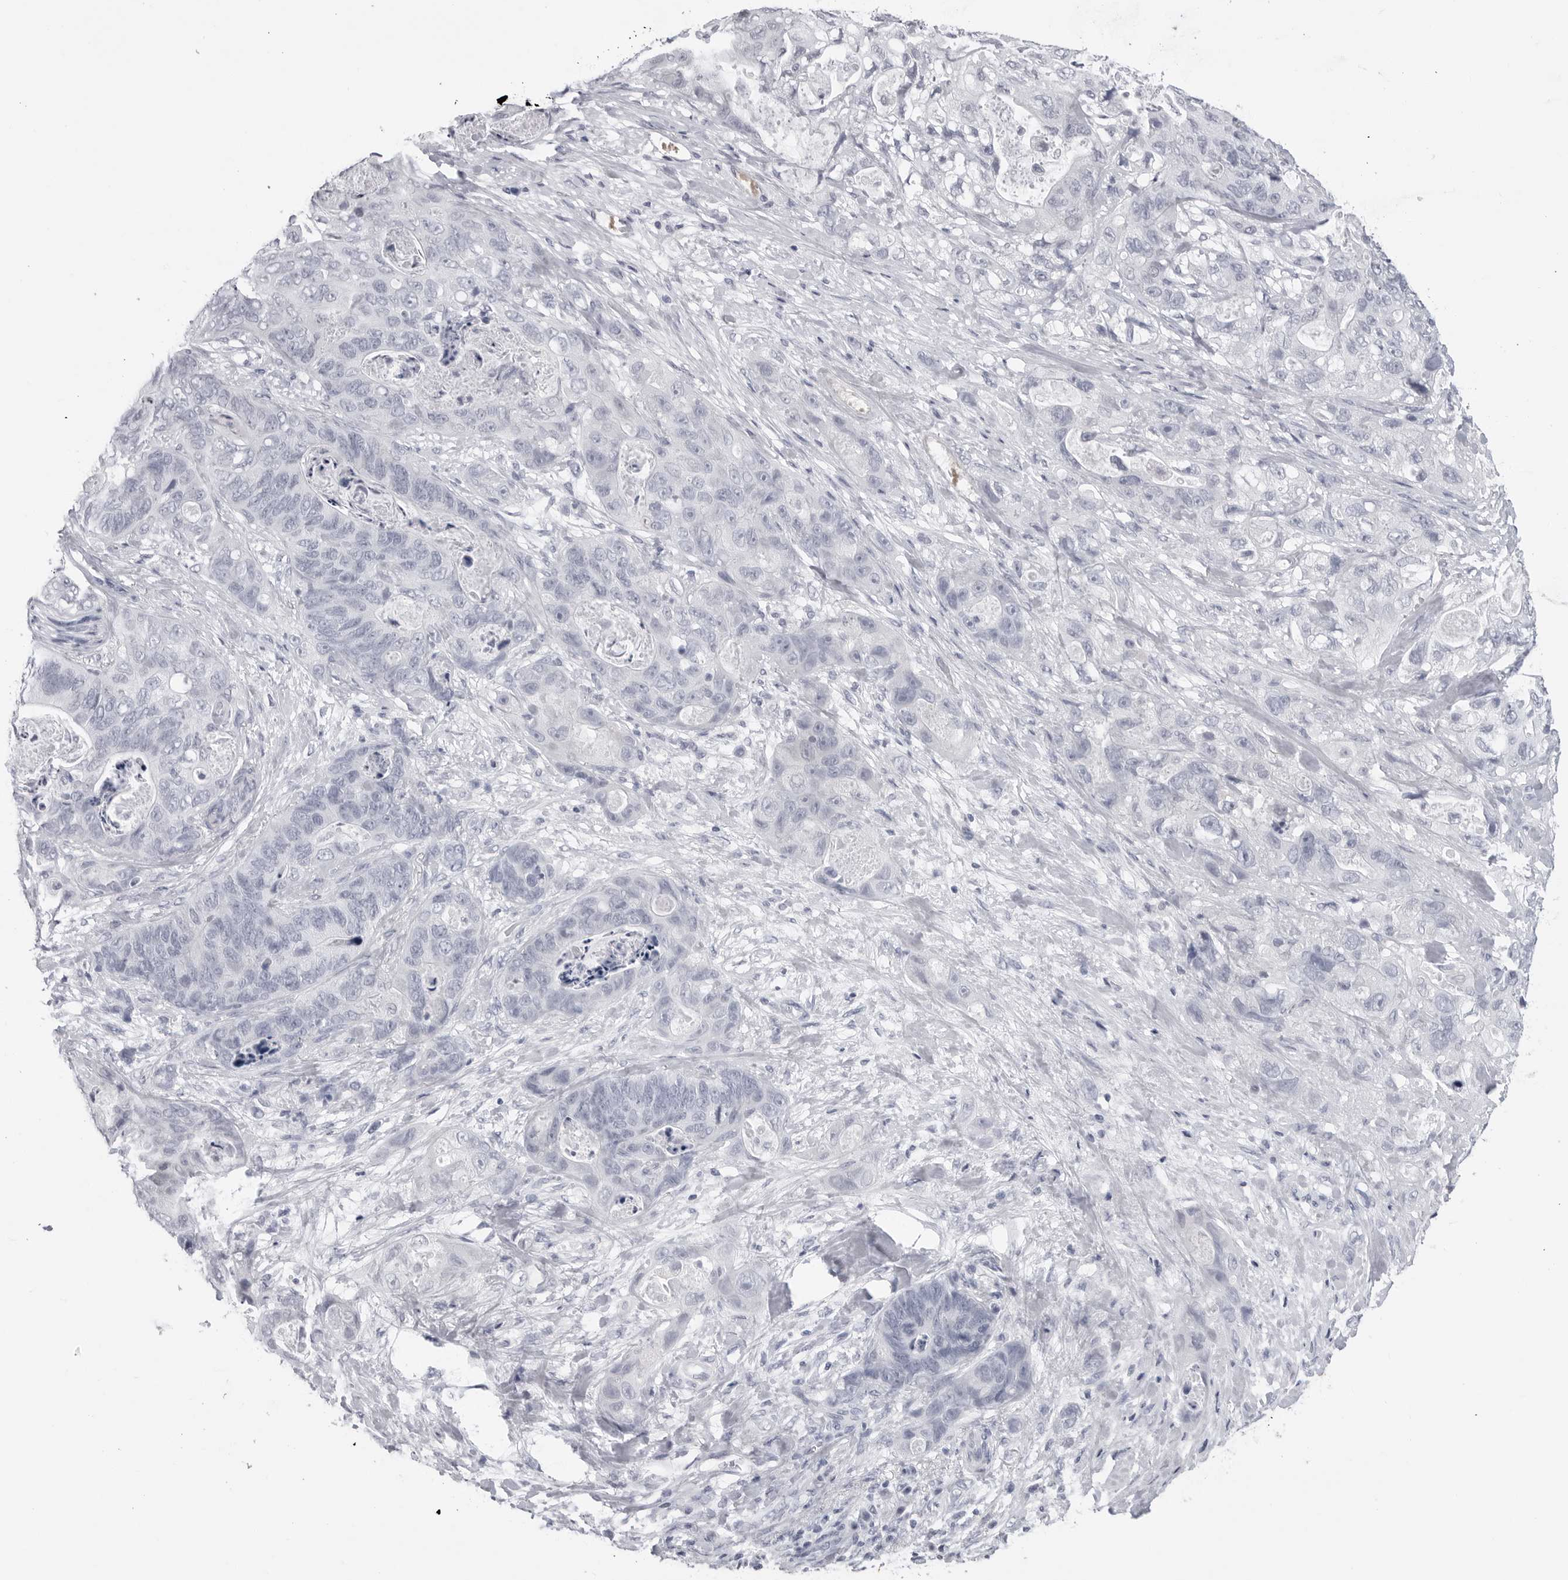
{"staining": {"intensity": "negative", "quantity": "none", "location": "none"}, "tissue": "stomach cancer", "cell_type": "Tumor cells", "image_type": "cancer", "snomed": [{"axis": "morphology", "description": "Normal tissue, NOS"}, {"axis": "morphology", "description": "Adenocarcinoma, NOS"}, {"axis": "topography", "description": "Stomach"}], "caption": "Protein analysis of stomach cancer reveals no significant staining in tumor cells. (DAB (3,3'-diaminobenzidine) IHC, high magnification).", "gene": "PGA3", "patient": {"sex": "female", "age": 89}}